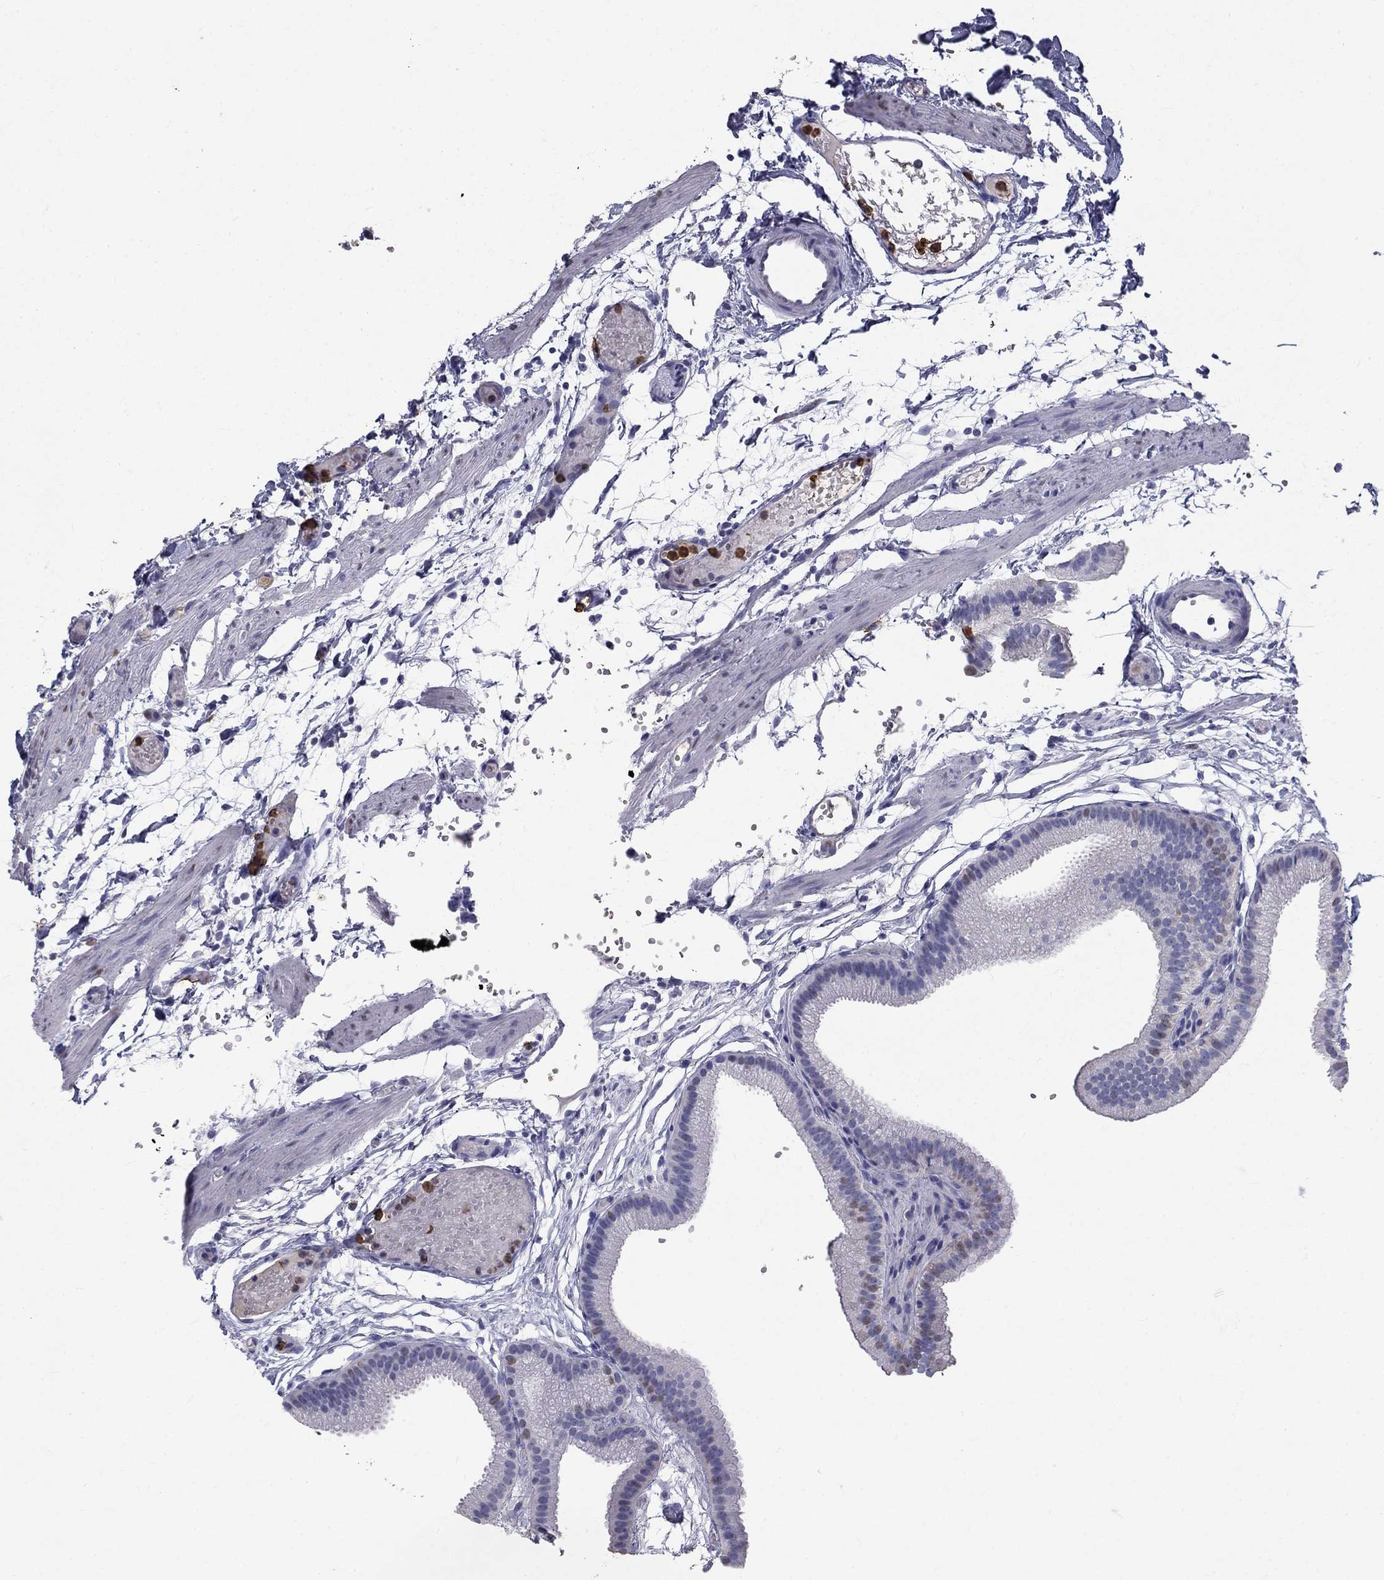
{"staining": {"intensity": "weak", "quantity": "25%-75%", "location": "nuclear"}, "tissue": "gallbladder", "cell_type": "Glandular cells", "image_type": "normal", "snomed": [{"axis": "morphology", "description": "Normal tissue, NOS"}, {"axis": "topography", "description": "Gallbladder"}], "caption": "Protein analysis of unremarkable gallbladder reveals weak nuclear expression in about 25%-75% of glandular cells.", "gene": "IGSF8", "patient": {"sex": "female", "age": 45}}